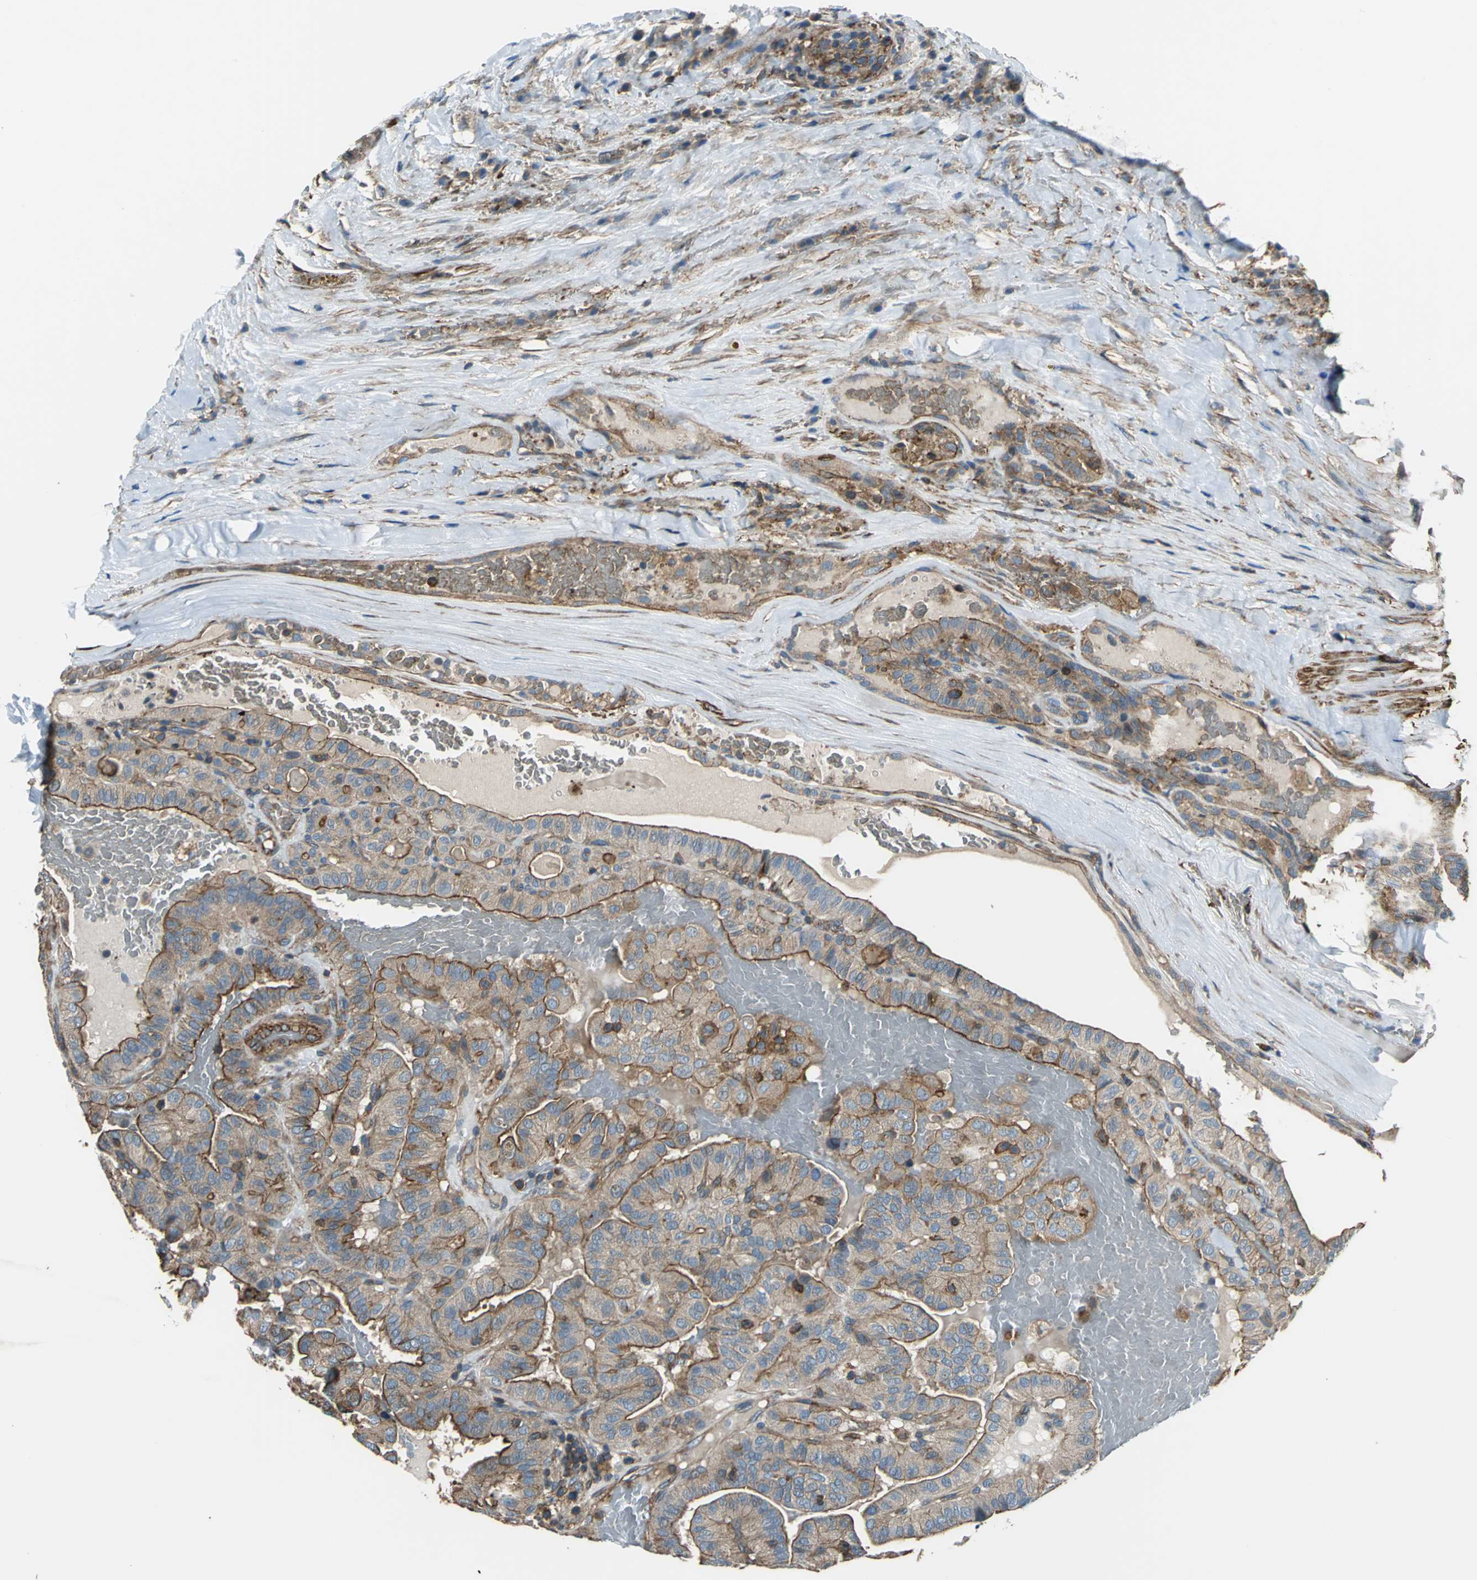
{"staining": {"intensity": "strong", "quantity": ">75%", "location": "cytoplasmic/membranous"}, "tissue": "thyroid cancer", "cell_type": "Tumor cells", "image_type": "cancer", "snomed": [{"axis": "morphology", "description": "Papillary adenocarcinoma, NOS"}, {"axis": "topography", "description": "Thyroid gland"}], "caption": "Brown immunohistochemical staining in human thyroid cancer (papillary adenocarcinoma) exhibits strong cytoplasmic/membranous expression in approximately >75% of tumor cells.", "gene": "PARVA", "patient": {"sex": "male", "age": 77}}